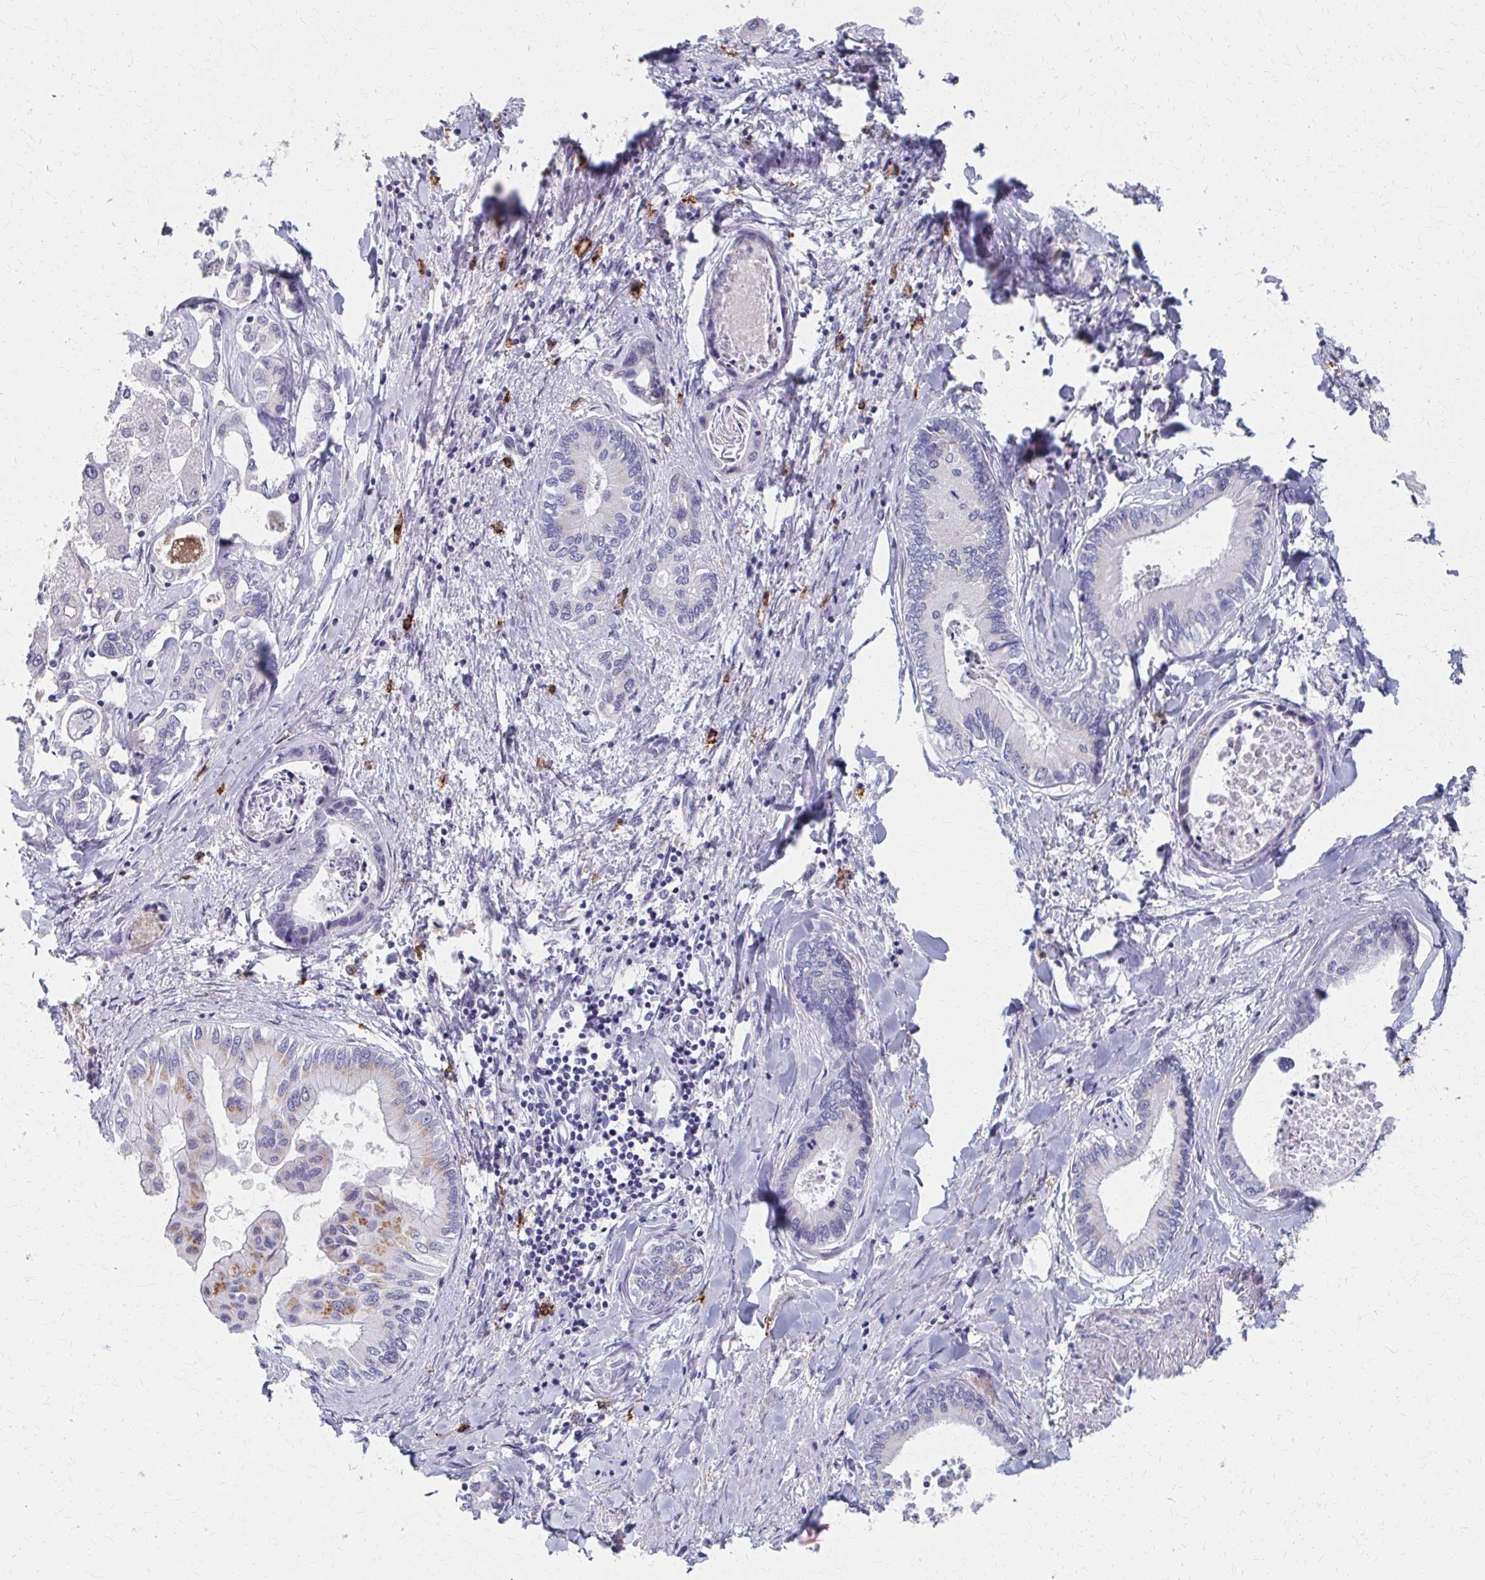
{"staining": {"intensity": "negative", "quantity": "none", "location": "none"}, "tissue": "liver cancer", "cell_type": "Tumor cells", "image_type": "cancer", "snomed": [{"axis": "morphology", "description": "Cholangiocarcinoma"}, {"axis": "topography", "description": "Liver"}], "caption": "An immunohistochemistry image of liver cholangiocarcinoma is shown. There is no staining in tumor cells of liver cholangiocarcinoma.", "gene": "MS4A2", "patient": {"sex": "male", "age": 66}}